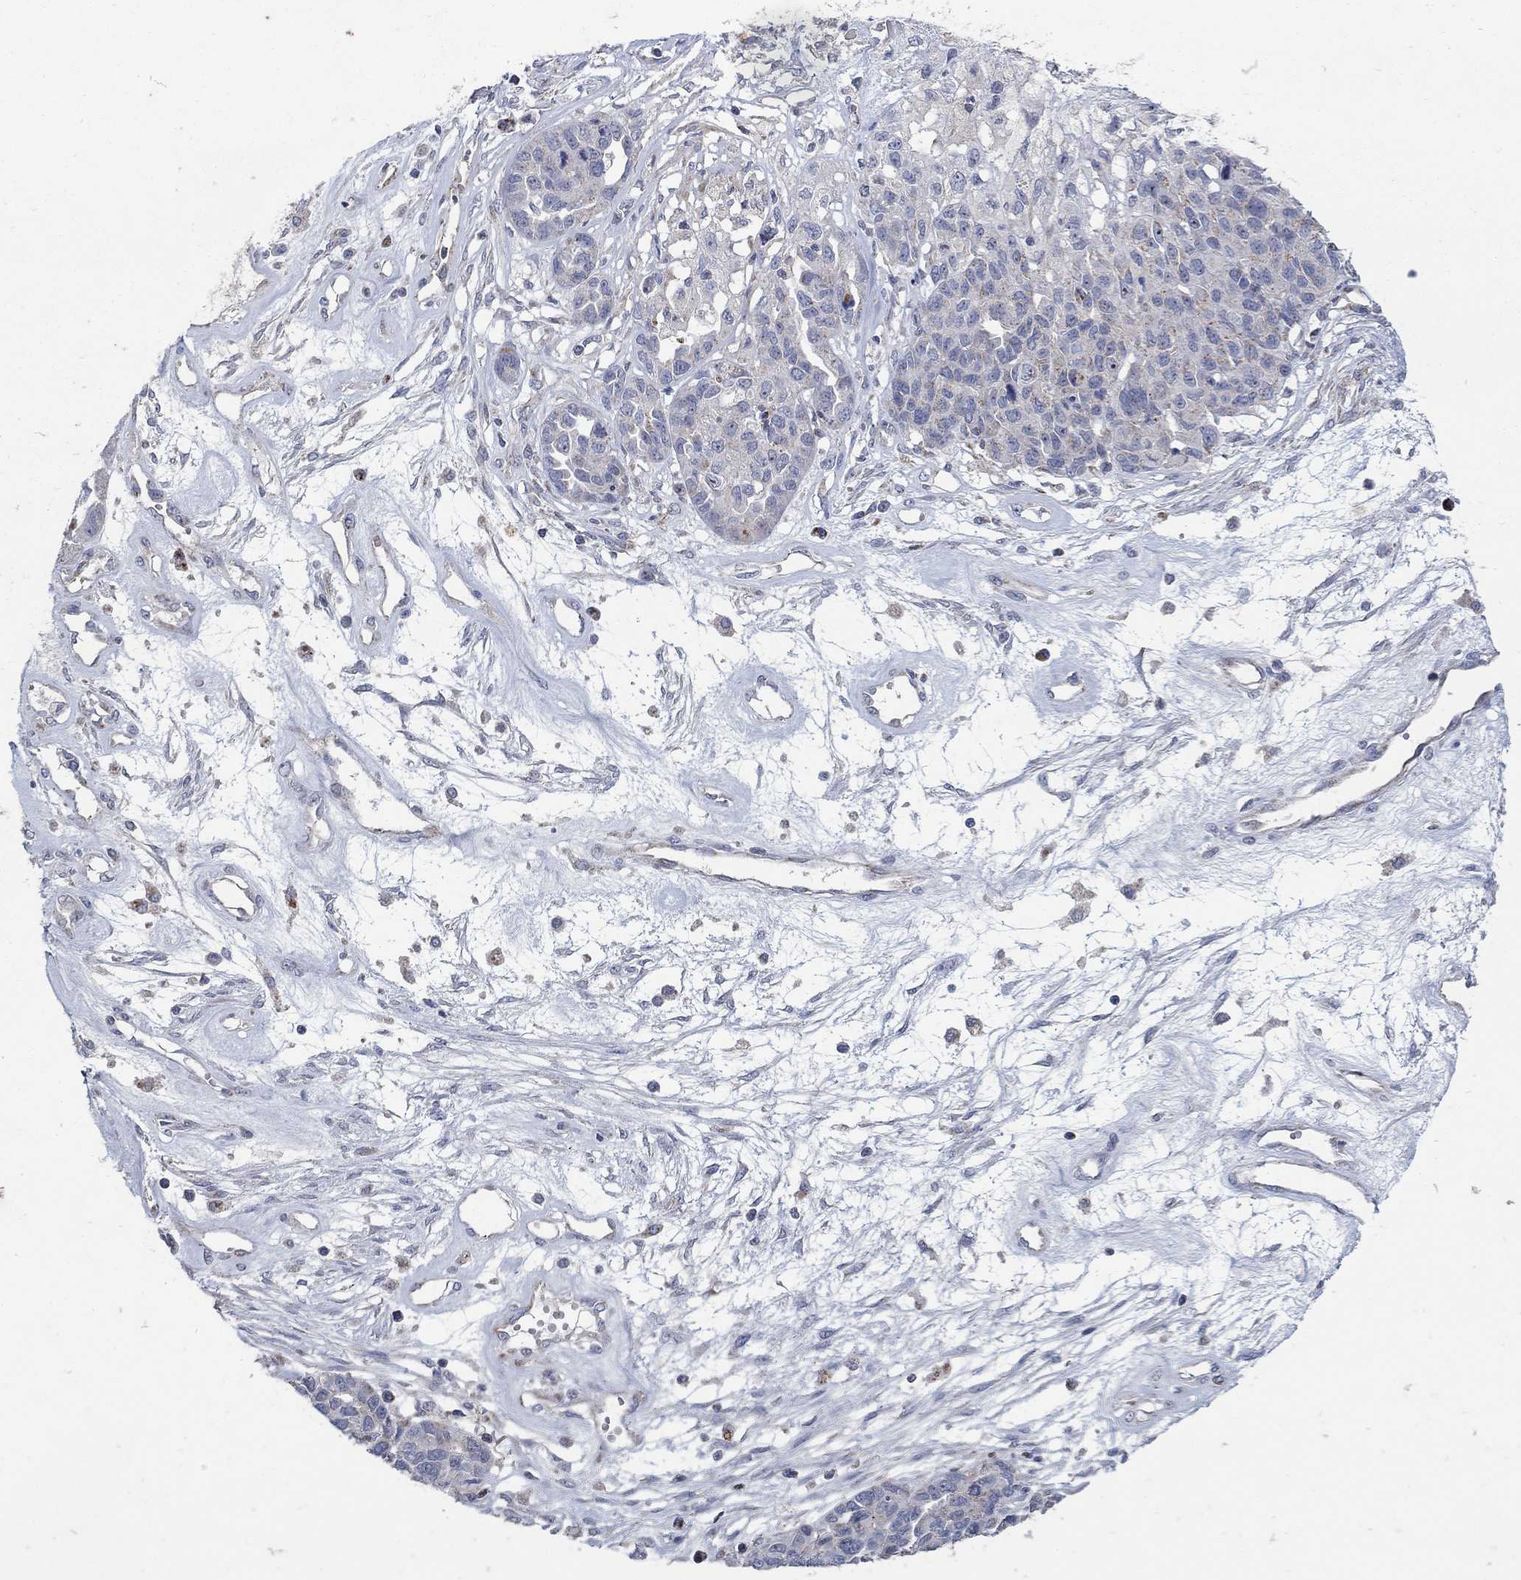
{"staining": {"intensity": "moderate", "quantity": "<25%", "location": "cytoplasmic/membranous"}, "tissue": "ovarian cancer", "cell_type": "Tumor cells", "image_type": "cancer", "snomed": [{"axis": "morphology", "description": "Cystadenocarcinoma, serous, NOS"}, {"axis": "topography", "description": "Ovary"}], "caption": "Immunohistochemical staining of ovarian serous cystadenocarcinoma demonstrates low levels of moderate cytoplasmic/membranous staining in about <25% of tumor cells.", "gene": "HMX2", "patient": {"sex": "female", "age": 87}}